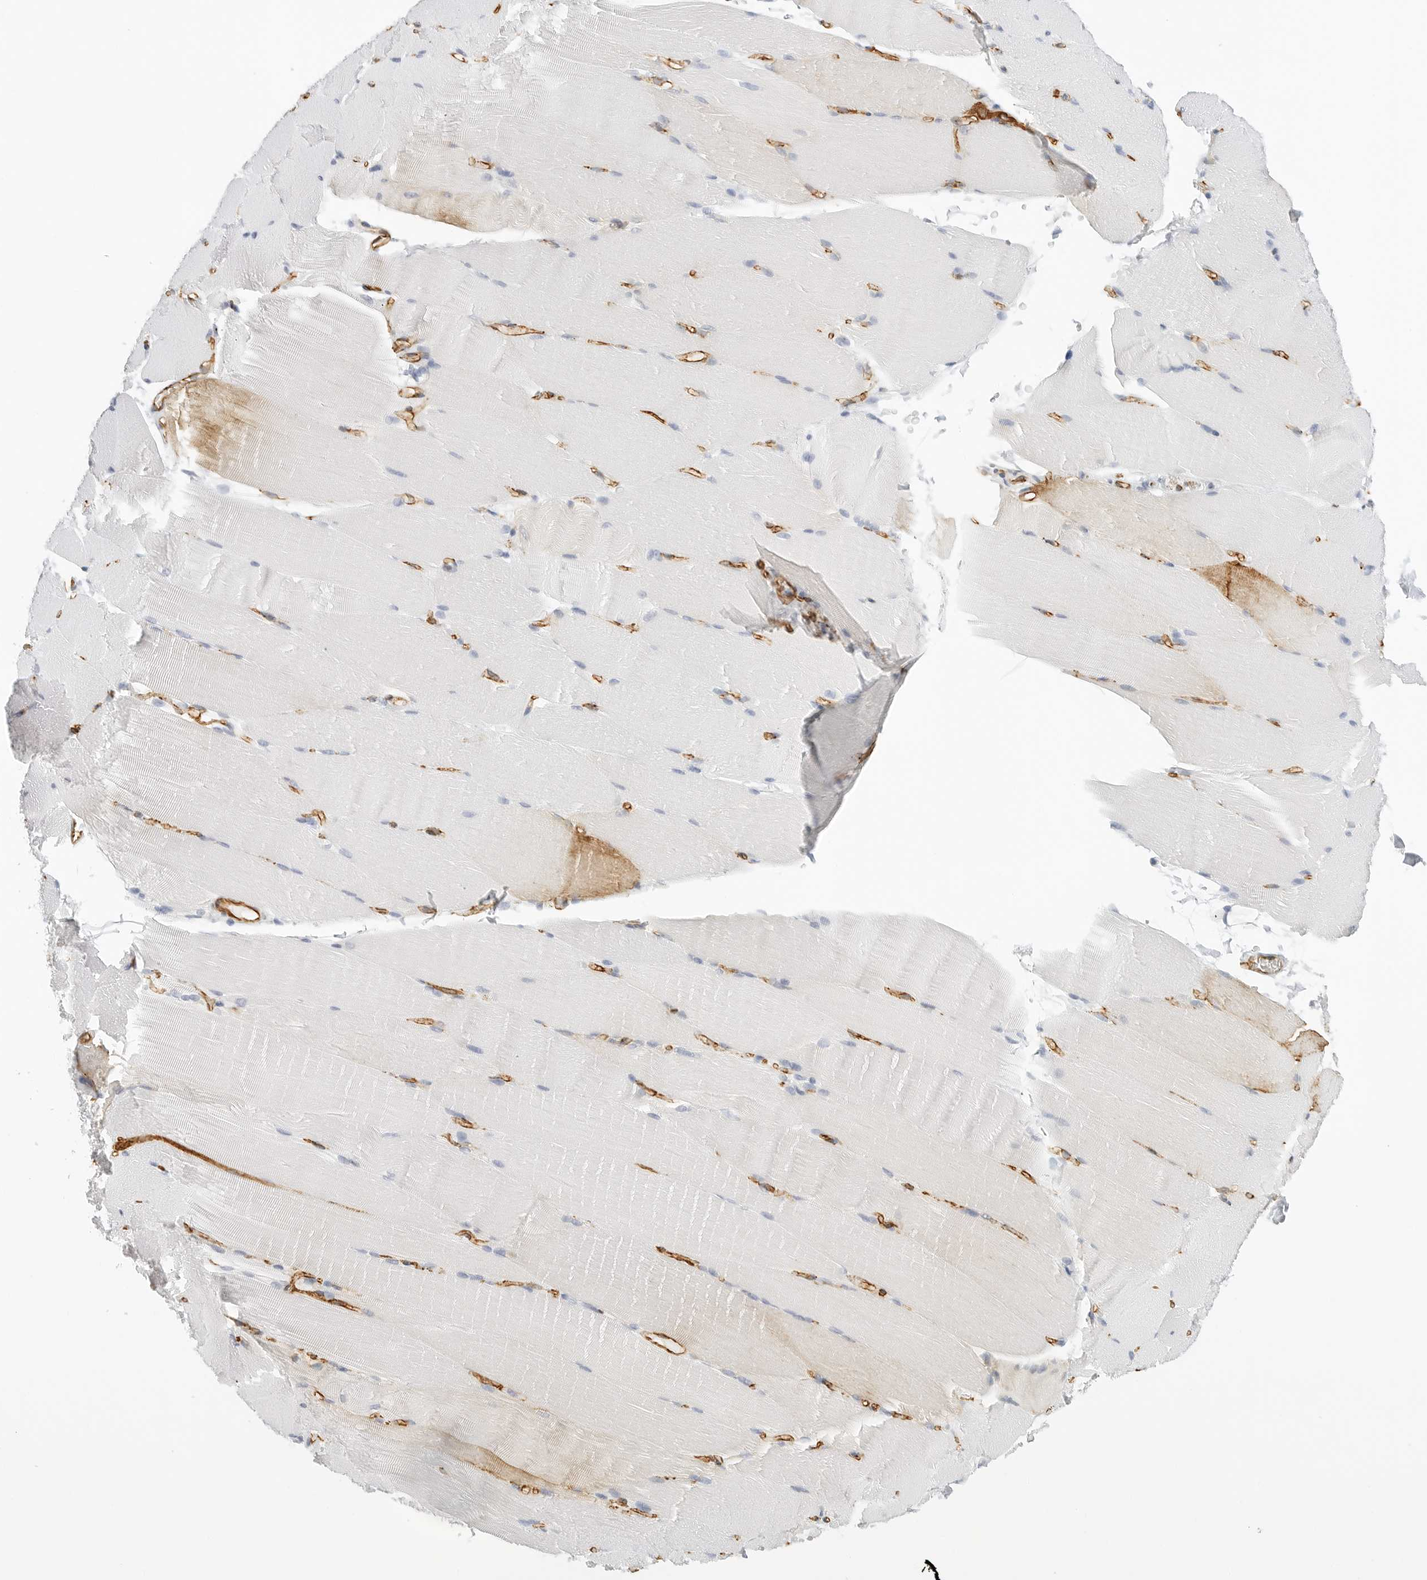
{"staining": {"intensity": "moderate", "quantity": "<25%", "location": "cytoplasmic/membranous"}, "tissue": "skeletal muscle", "cell_type": "Myocytes", "image_type": "normal", "snomed": [{"axis": "morphology", "description": "Normal tissue, NOS"}, {"axis": "topography", "description": "Skeletal muscle"}, {"axis": "topography", "description": "Parathyroid gland"}], "caption": "An IHC micrograph of unremarkable tissue is shown. Protein staining in brown highlights moderate cytoplasmic/membranous positivity in skeletal muscle within myocytes.", "gene": "NES", "patient": {"sex": "female", "age": 37}}